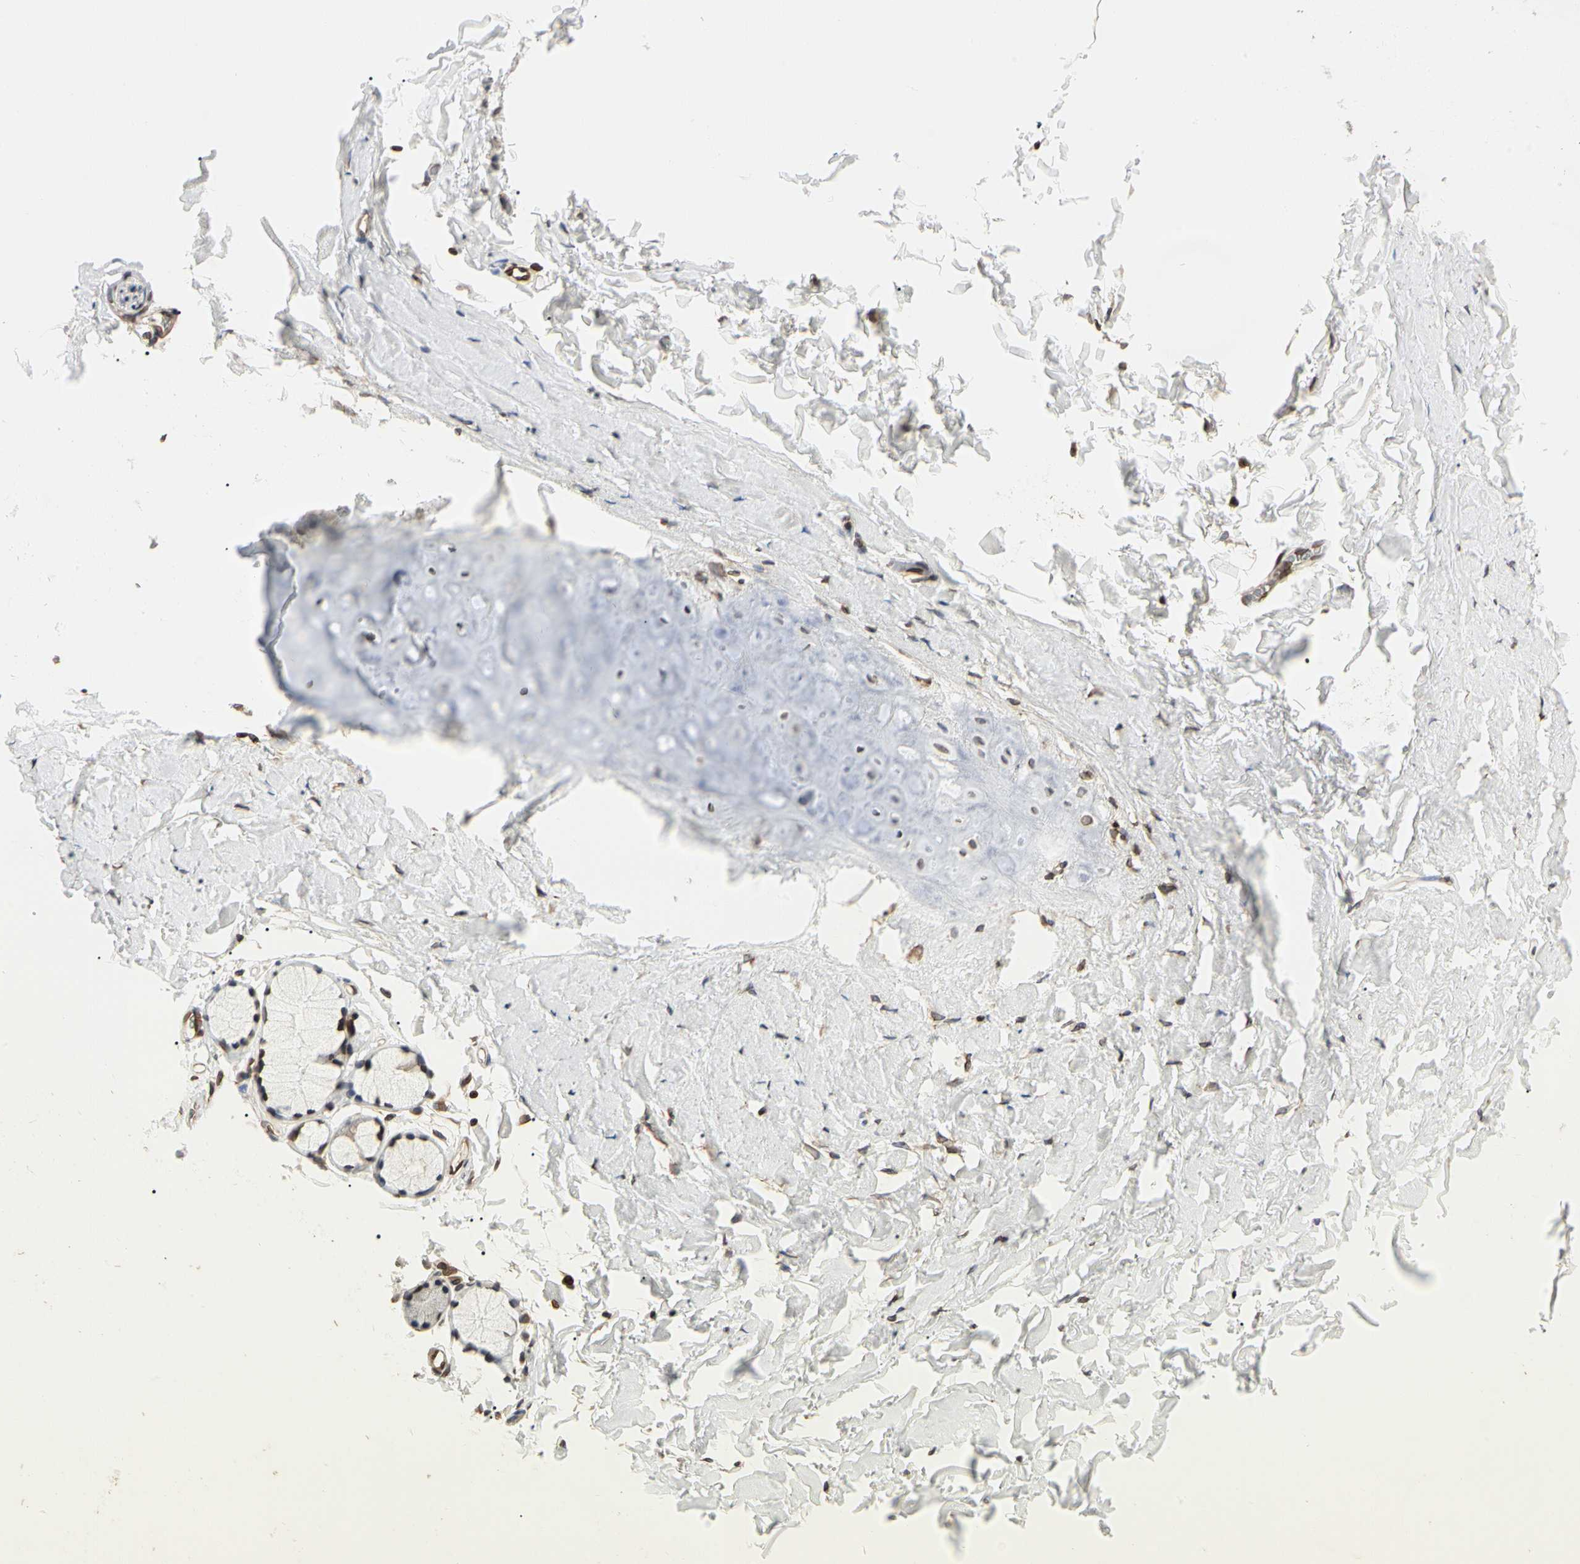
{"staining": {"intensity": "moderate", "quantity": ">75%", "location": "cytoplasmic/membranous,nuclear"}, "tissue": "adipose tissue", "cell_type": "Adipocytes", "image_type": "normal", "snomed": [{"axis": "morphology", "description": "Normal tissue, NOS"}, {"axis": "topography", "description": "Cartilage tissue"}, {"axis": "topography", "description": "Bronchus"}], "caption": "Moderate cytoplasmic/membranous,nuclear staining is present in about >75% of adipocytes in benign adipose tissue. (IHC, brightfield microscopy, high magnification).", "gene": "TMPO", "patient": {"sex": "female", "age": 73}}